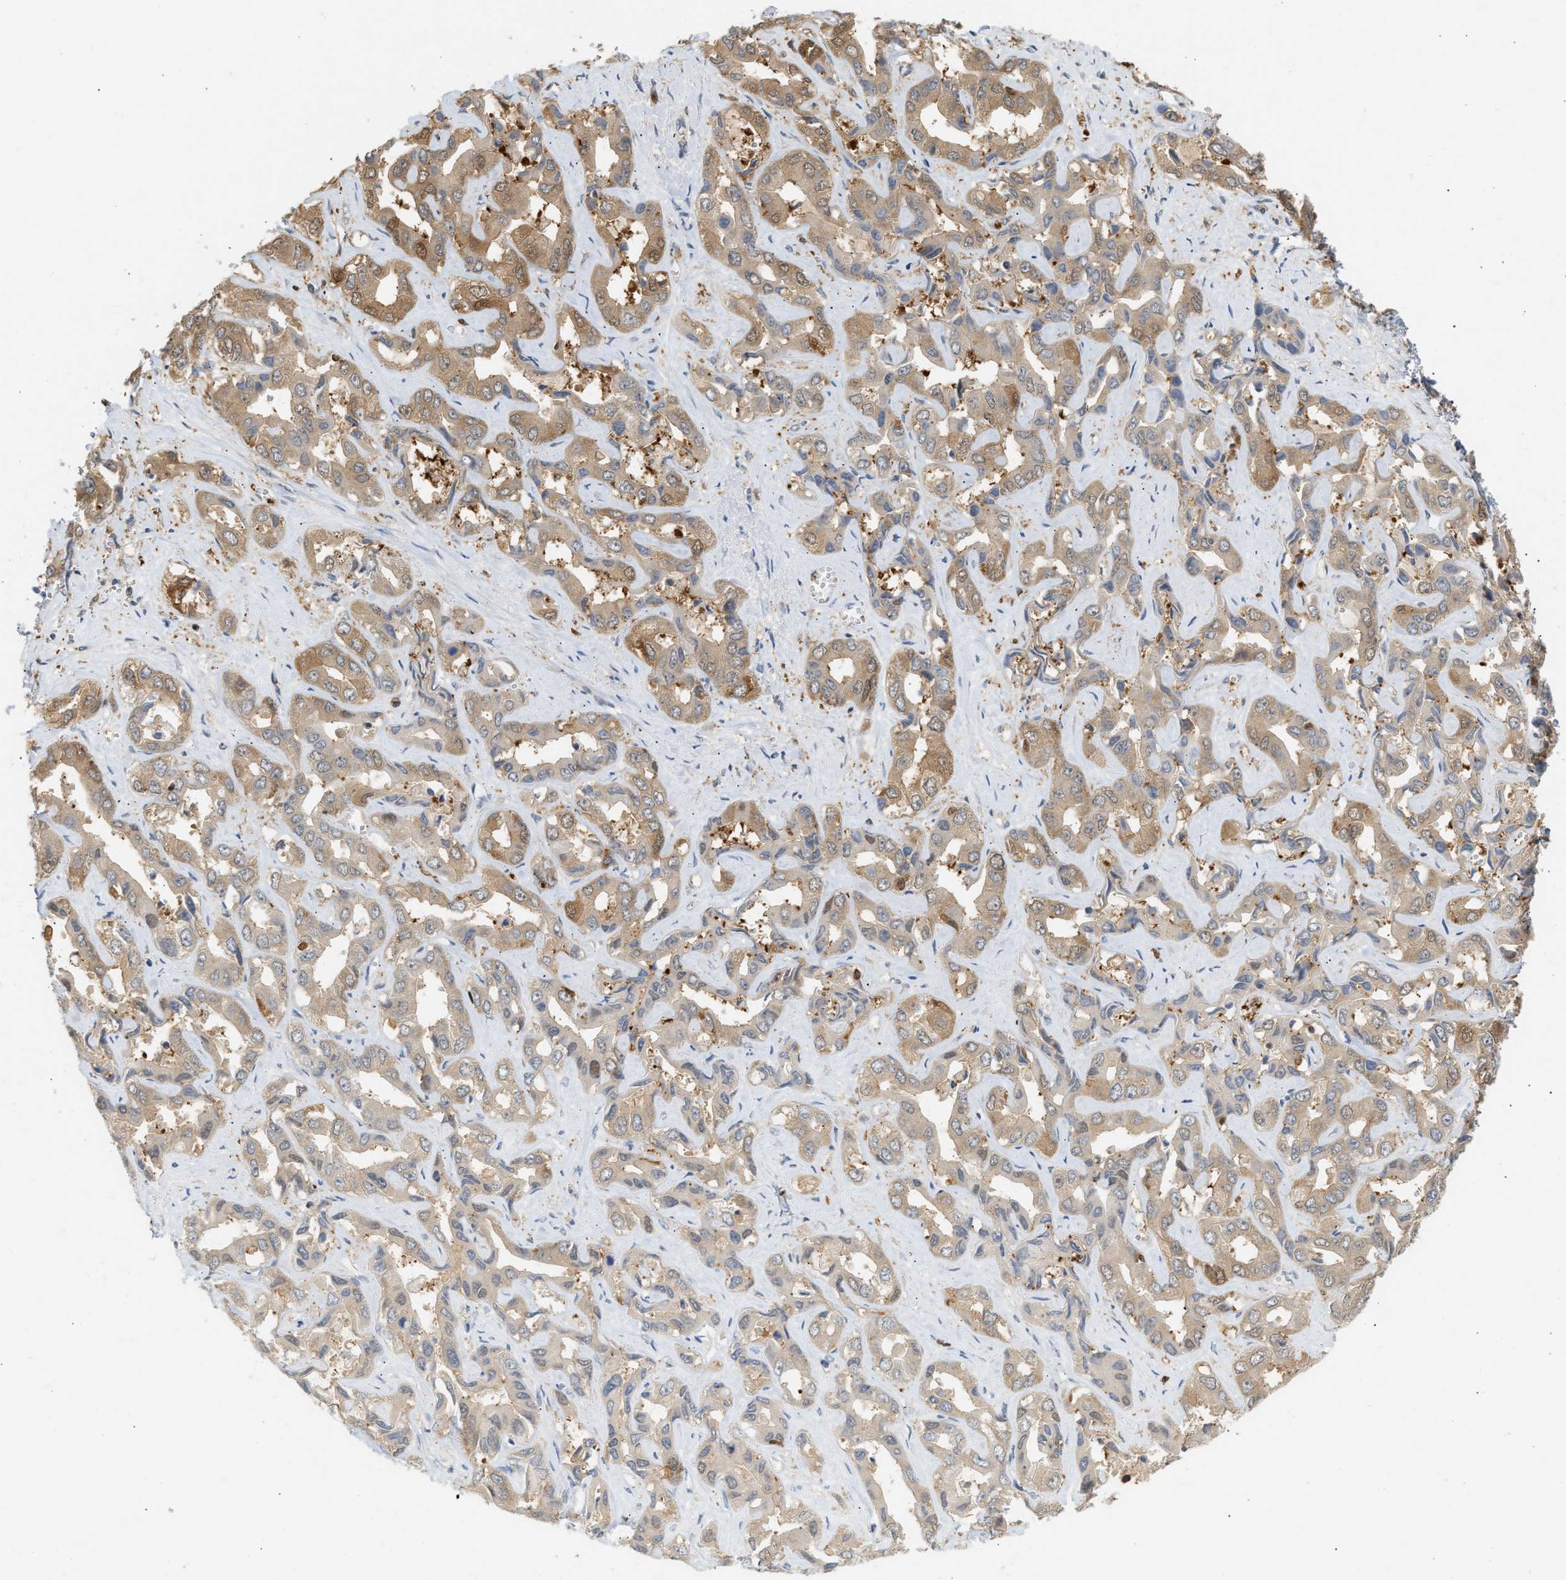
{"staining": {"intensity": "moderate", "quantity": "25%-75%", "location": "cytoplasmic/membranous"}, "tissue": "liver cancer", "cell_type": "Tumor cells", "image_type": "cancer", "snomed": [{"axis": "morphology", "description": "Cholangiocarcinoma"}, {"axis": "topography", "description": "Liver"}], "caption": "An image of human liver cholangiocarcinoma stained for a protein reveals moderate cytoplasmic/membranous brown staining in tumor cells.", "gene": "ENO1", "patient": {"sex": "female", "age": 52}}